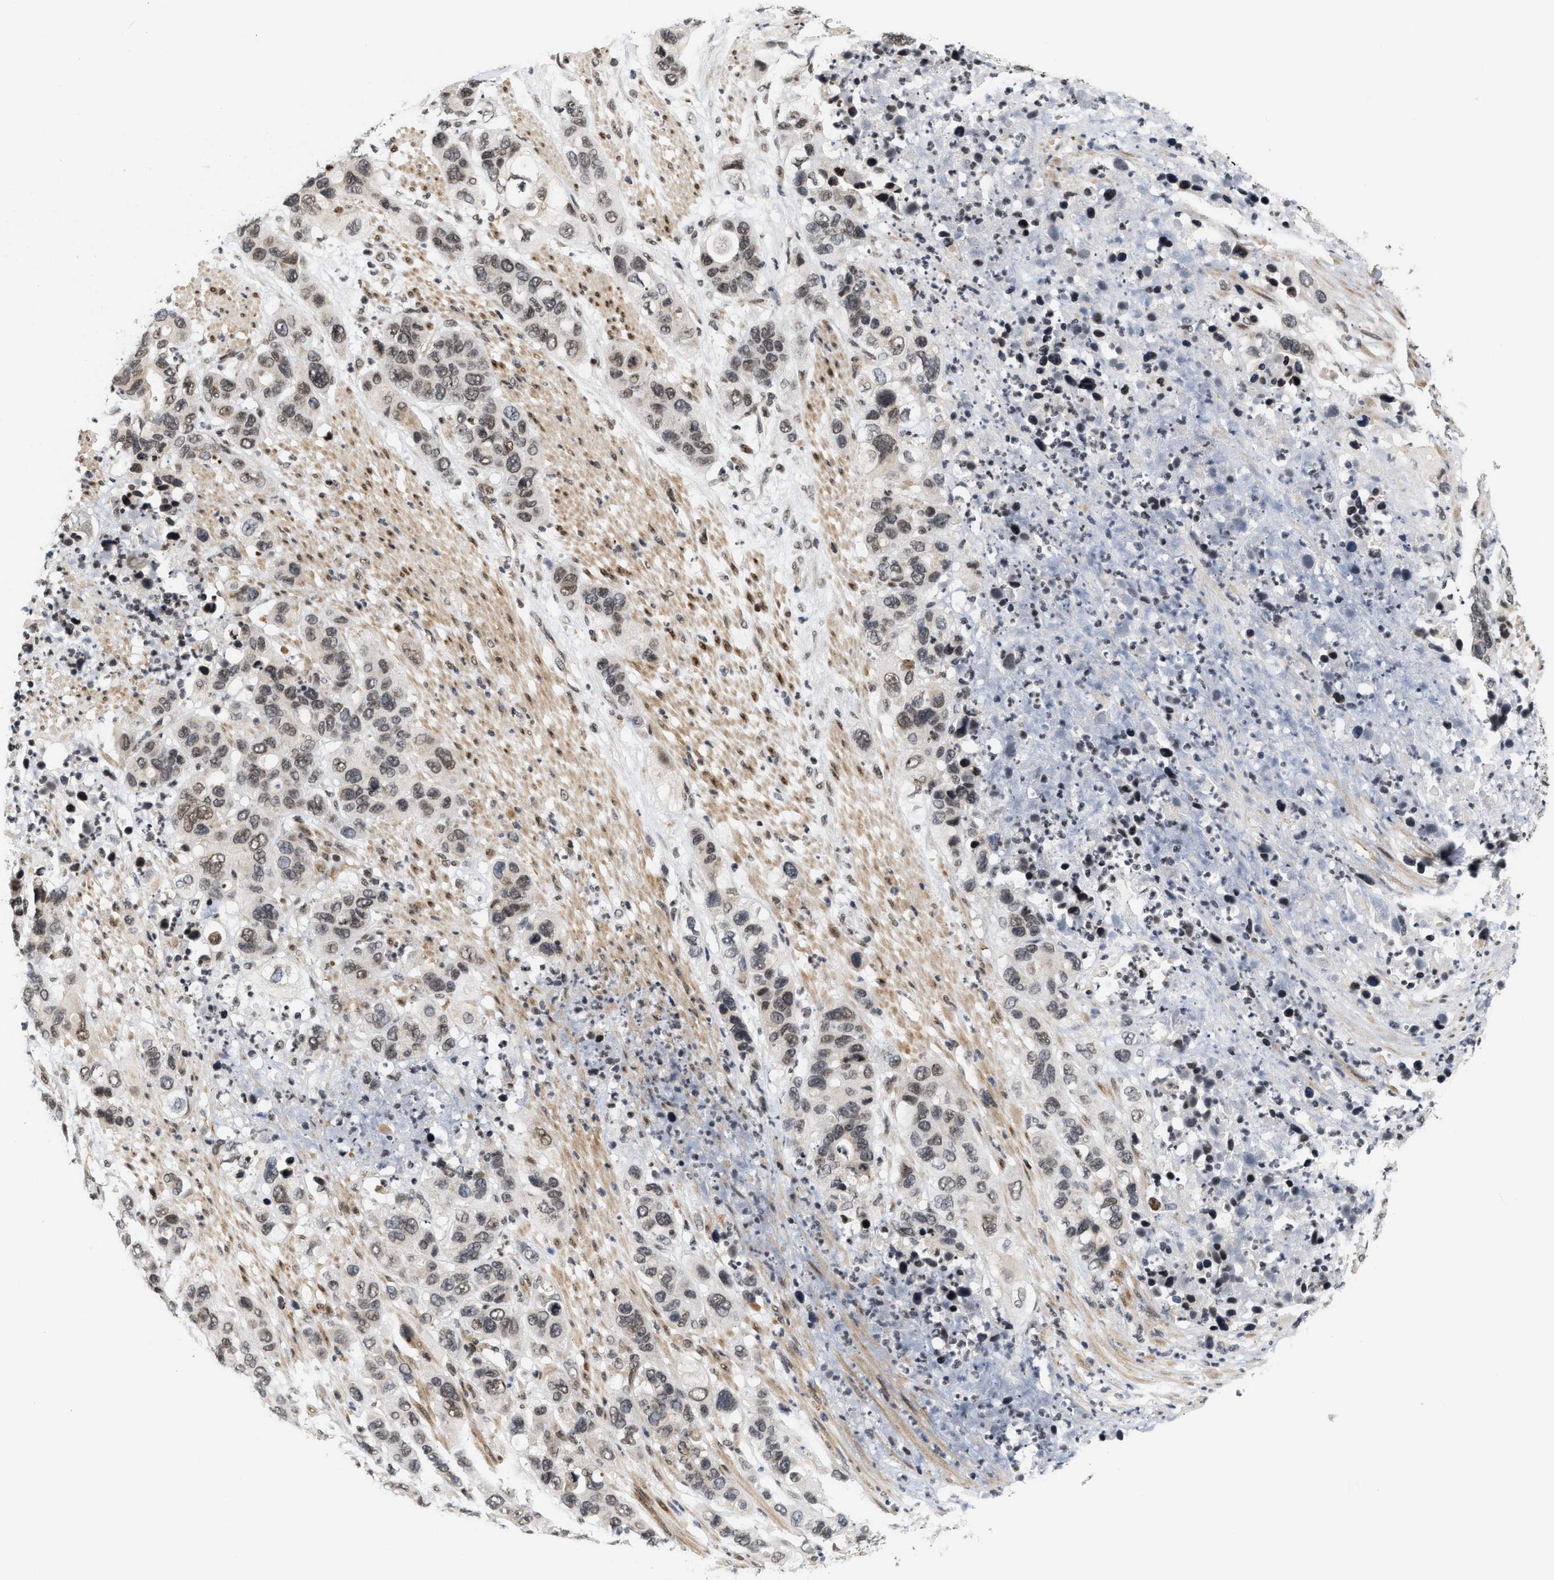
{"staining": {"intensity": "weak", "quantity": ">75%", "location": "cytoplasmic/membranous"}, "tissue": "pancreatic cancer", "cell_type": "Tumor cells", "image_type": "cancer", "snomed": [{"axis": "morphology", "description": "Adenocarcinoma, NOS"}, {"axis": "topography", "description": "Pancreas"}], "caption": "Human pancreatic cancer stained for a protein (brown) exhibits weak cytoplasmic/membranous positive positivity in about >75% of tumor cells.", "gene": "ANKRD6", "patient": {"sex": "female", "age": 71}}